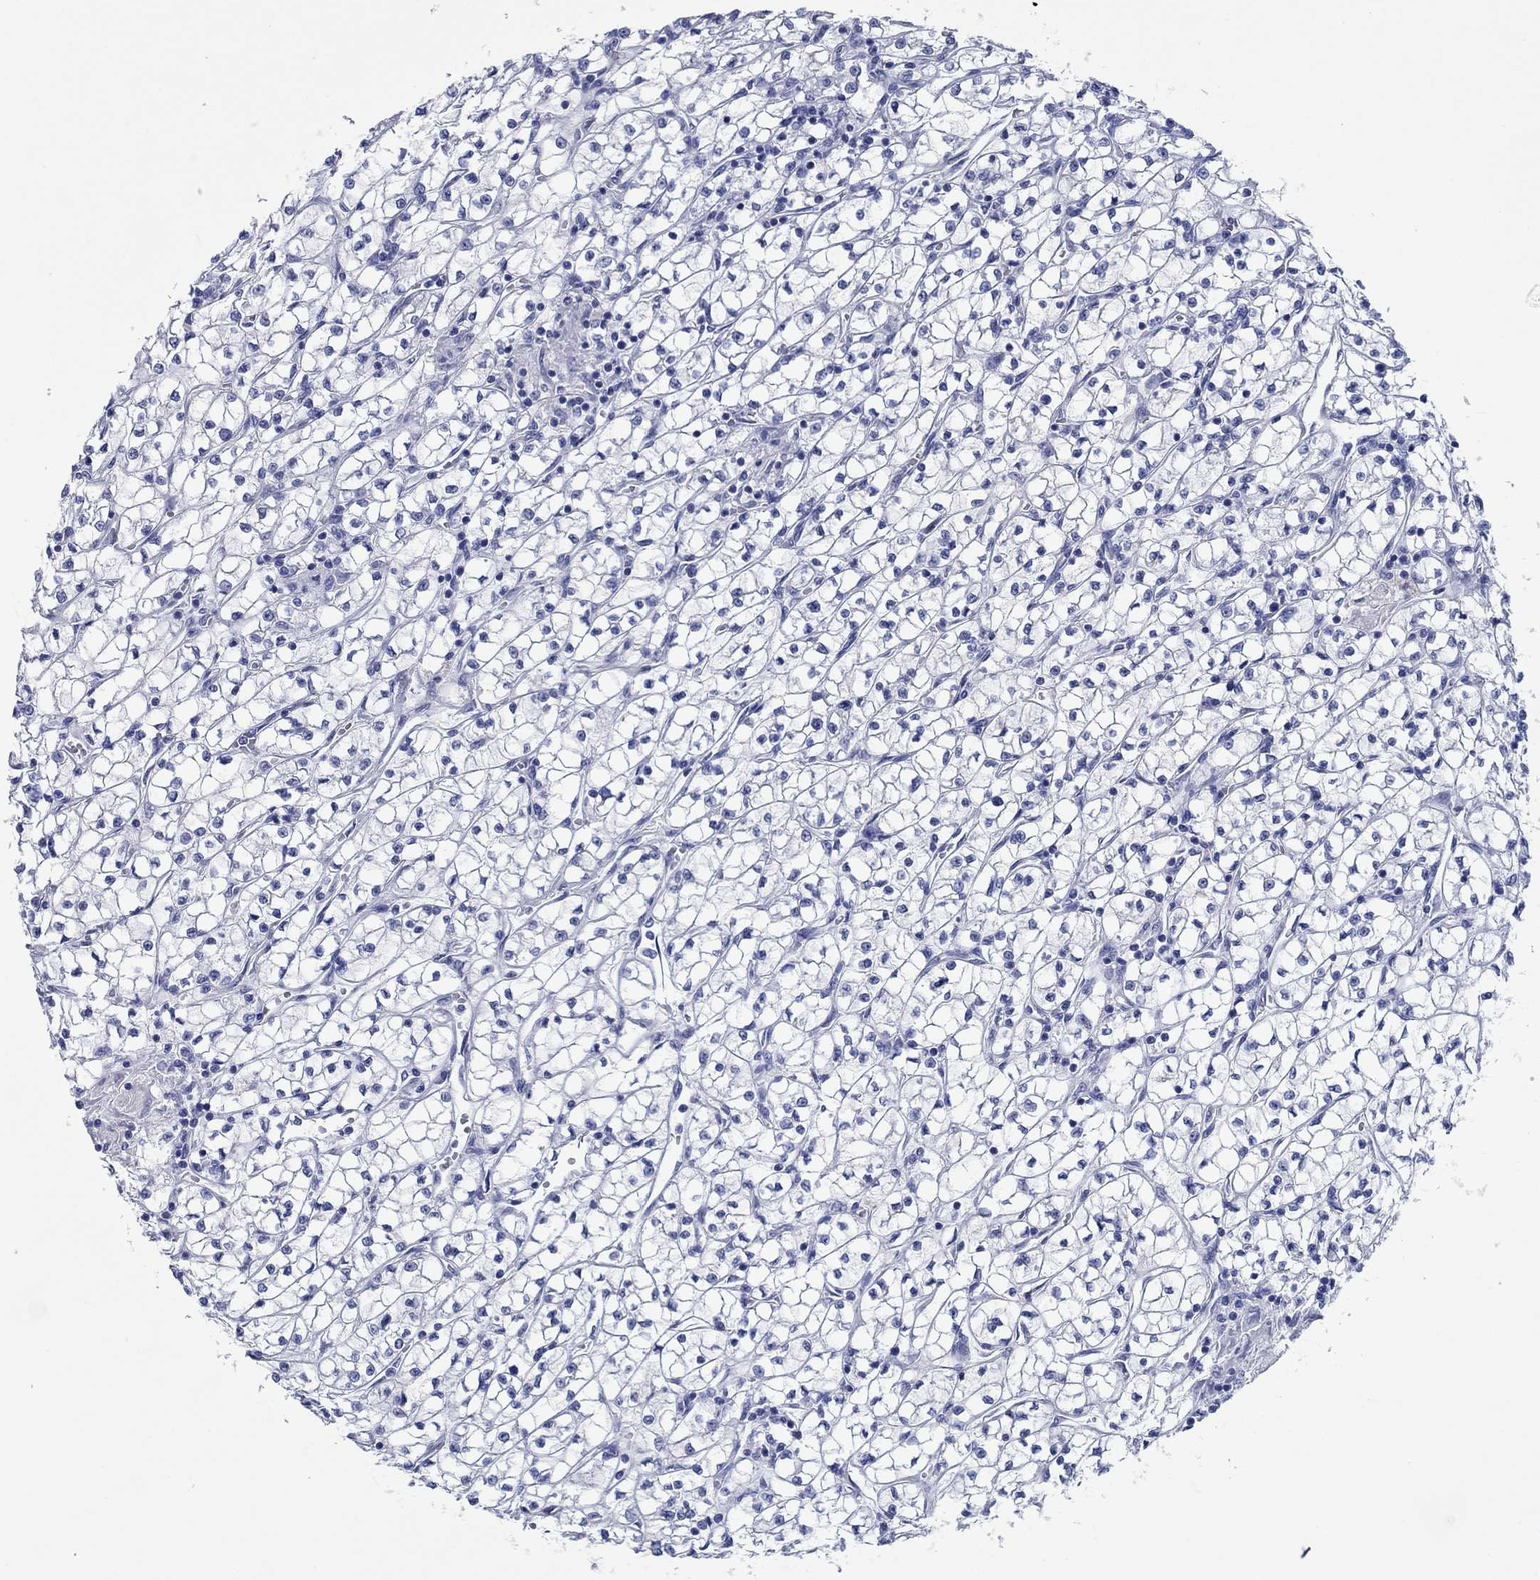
{"staining": {"intensity": "negative", "quantity": "none", "location": "none"}, "tissue": "renal cancer", "cell_type": "Tumor cells", "image_type": "cancer", "snomed": [{"axis": "morphology", "description": "Adenocarcinoma, NOS"}, {"axis": "topography", "description": "Kidney"}], "caption": "Human renal cancer stained for a protein using immunohistochemistry (IHC) exhibits no staining in tumor cells.", "gene": "HCRT", "patient": {"sex": "female", "age": 64}}